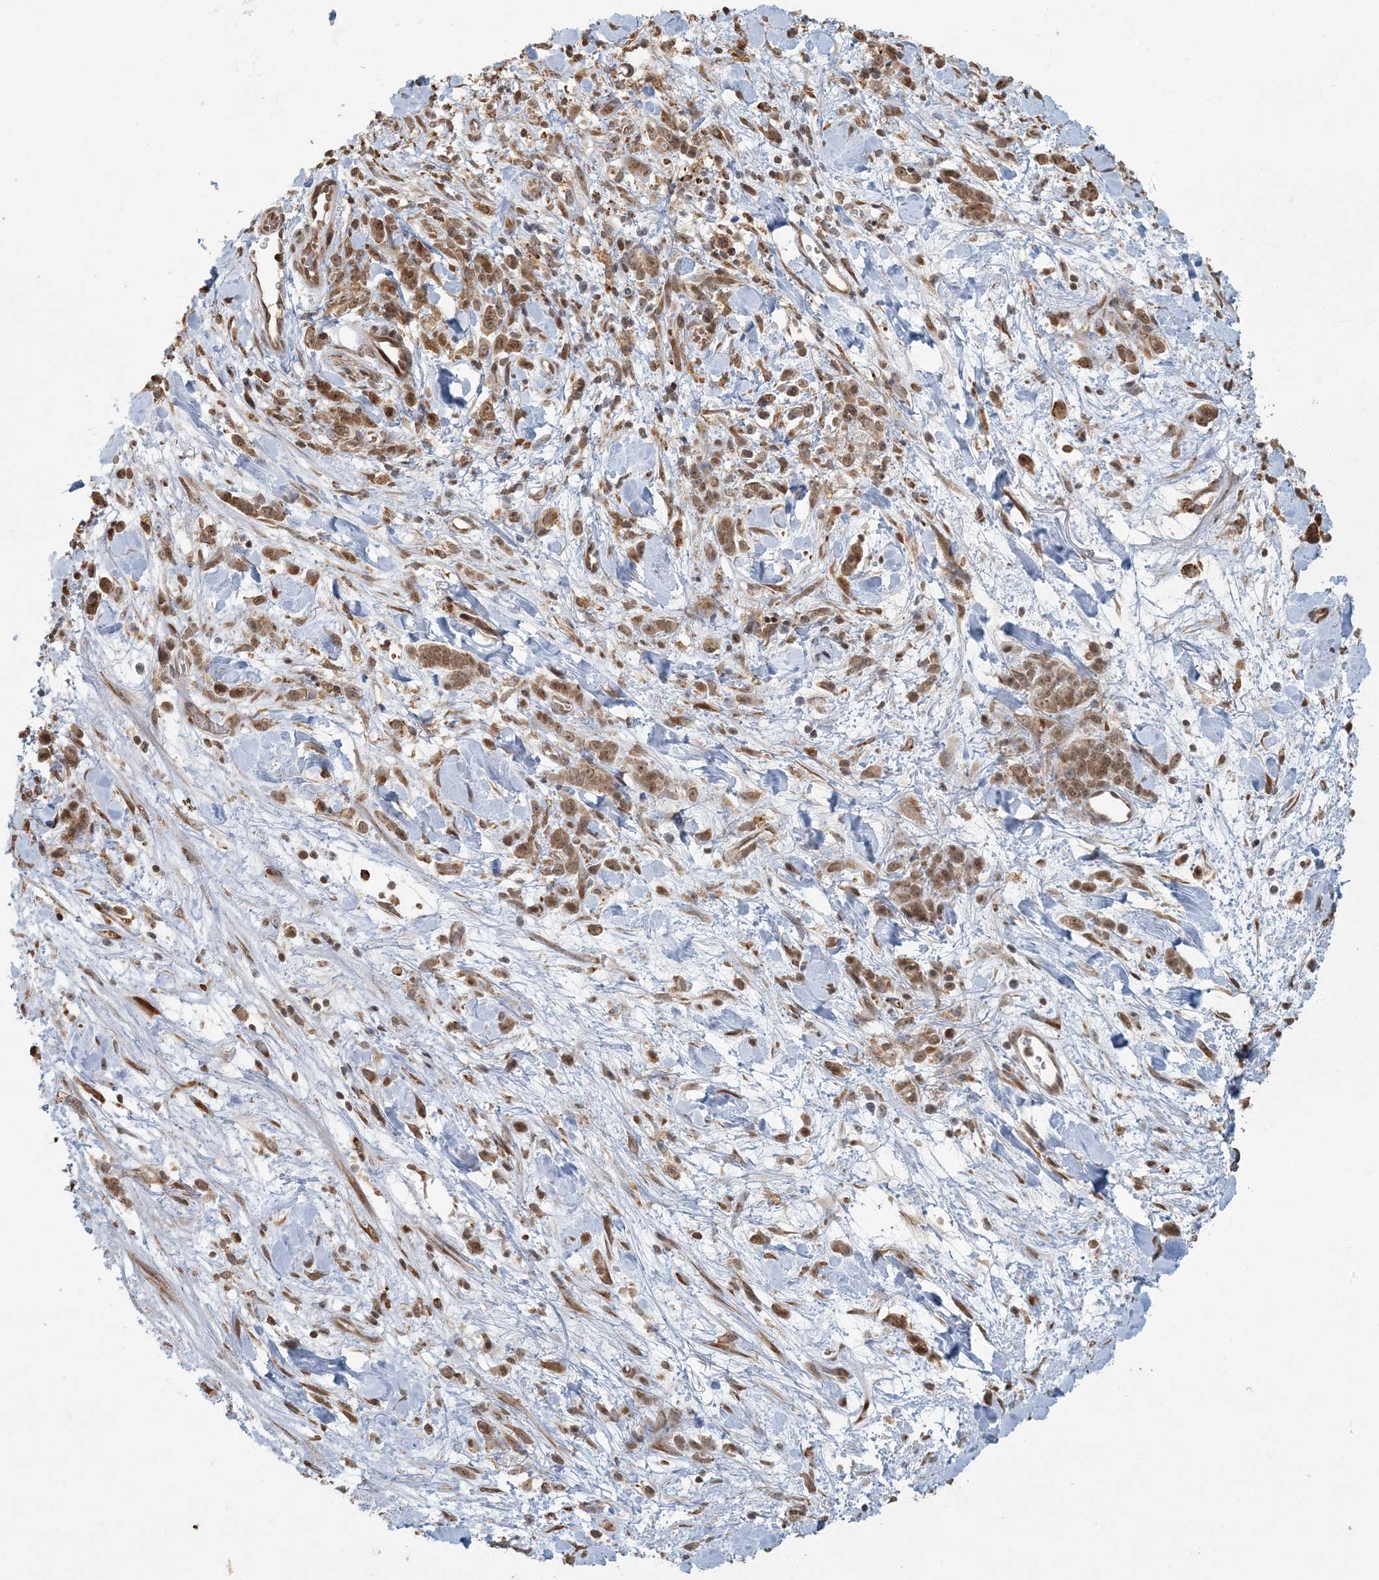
{"staining": {"intensity": "moderate", "quantity": ">75%", "location": "cytoplasmic/membranous,nuclear"}, "tissue": "stomach cancer", "cell_type": "Tumor cells", "image_type": "cancer", "snomed": [{"axis": "morphology", "description": "Normal tissue, NOS"}, {"axis": "morphology", "description": "Adenocarcinoma, NOS"}, {"axis": "topography", "description": "Stomach"}], "caption": "Stomach cancer (adenocarcinoma) stained with a brown dye shows moderate cytoplasmic/membranous and nuclear positive expression in approximately >75% of tumor cells.", "gene": "AK9", "patient": {"sex": "male", "age": 82}}